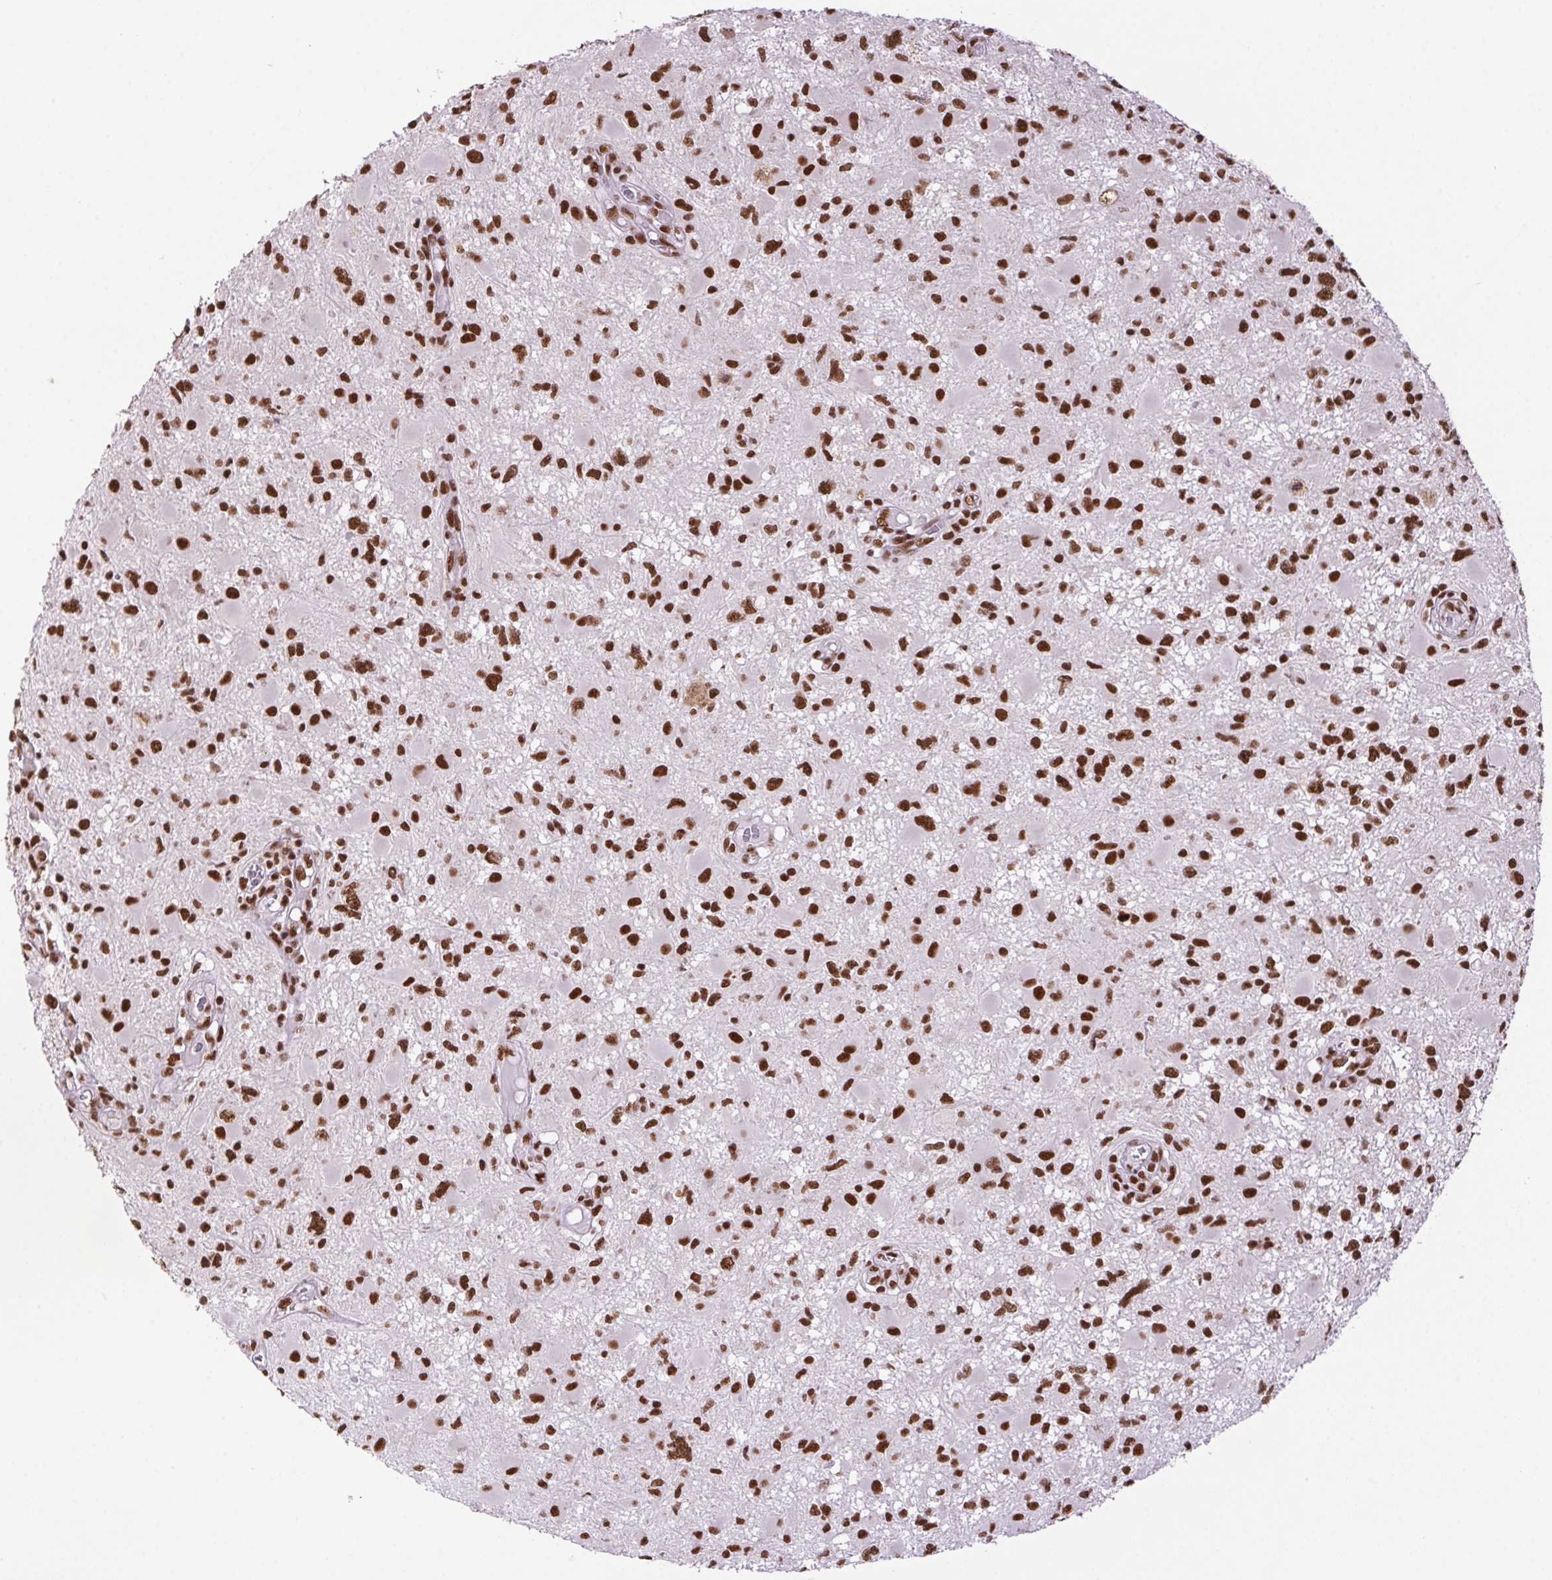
{"staining": {"intensity": "strong", "quantity": ">75%", "location": "nuclear"}, "tissue": "glioma", "cell_type": "Tumor cells", "image_type": "cancer", "snomed": [{"axis": "morphology", "description": "Glioma, malignant, High grade"}, {"axis": "topography", "description": "Brain"}], "caption": "A histopathology image of glioma stained for a protein demonstrates strong nuclear brown staining in tumor cells. The staining was performed using DAB (3,3'-diaminobenzidine) to visualize the protein expression in brown, while the nuclei were stained in blue with hematoxylin (Magnification: 20x).", "gene": "ZNF207", "patient": {"sex": "male", "age": 54}}